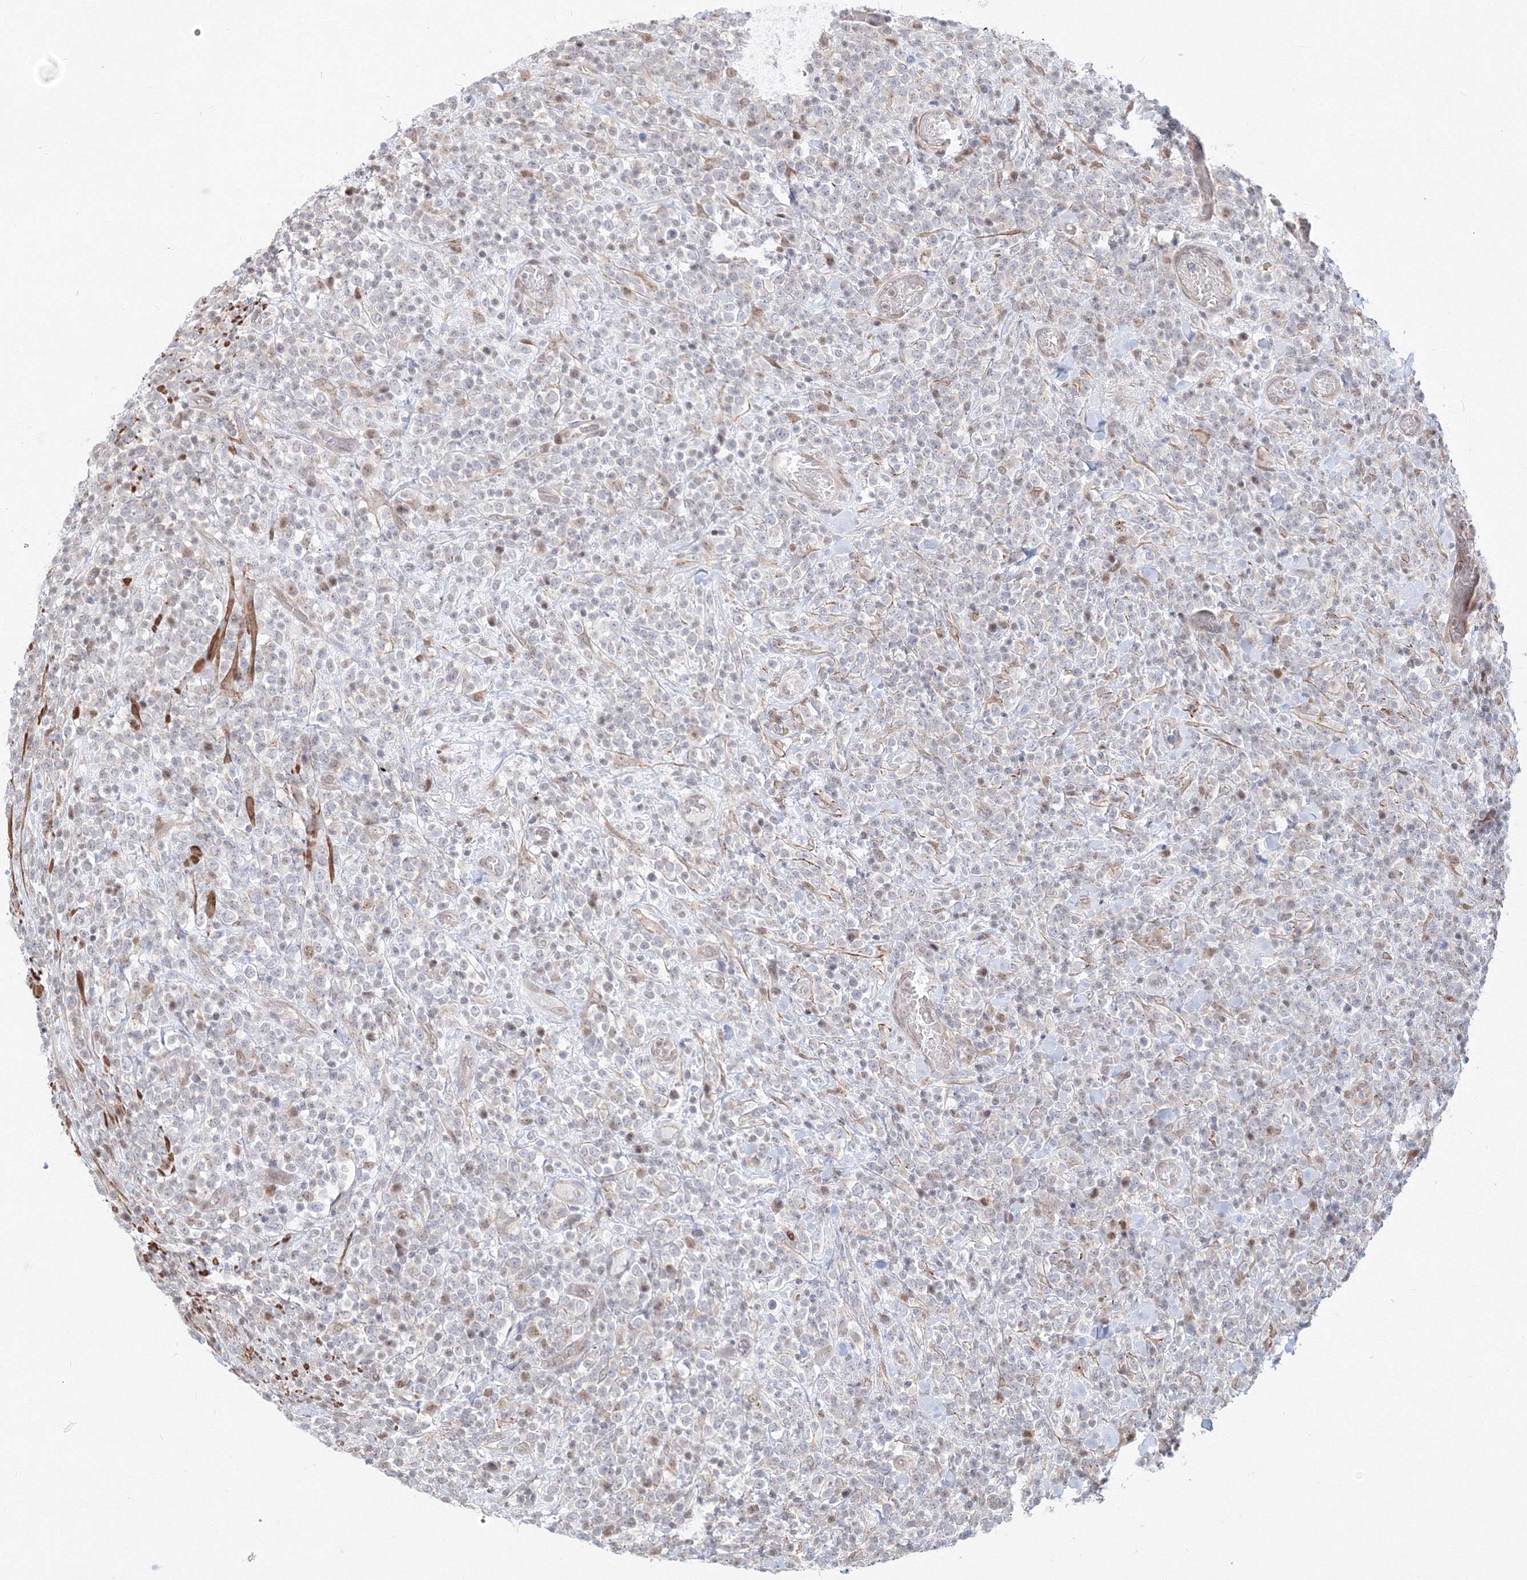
{"staining": {"intensity": "negative", "quantity": "none", "location": "none"}, "tissue": "lymphoma", "cell_type": "Tumor cells", "image_type": "cancer", "snomed": [{"axis": "morphology", "description": "Malignant lymphoma, non-Hodgkin's type, High grade"}, {"axis": "topography", "description": "Colon"}], "caption": "A micrograph of human lymphoma is negative for staining in tumor cells.", "gene": "ARHGAP21", "patient": {"sex": "female", "age": 53}}